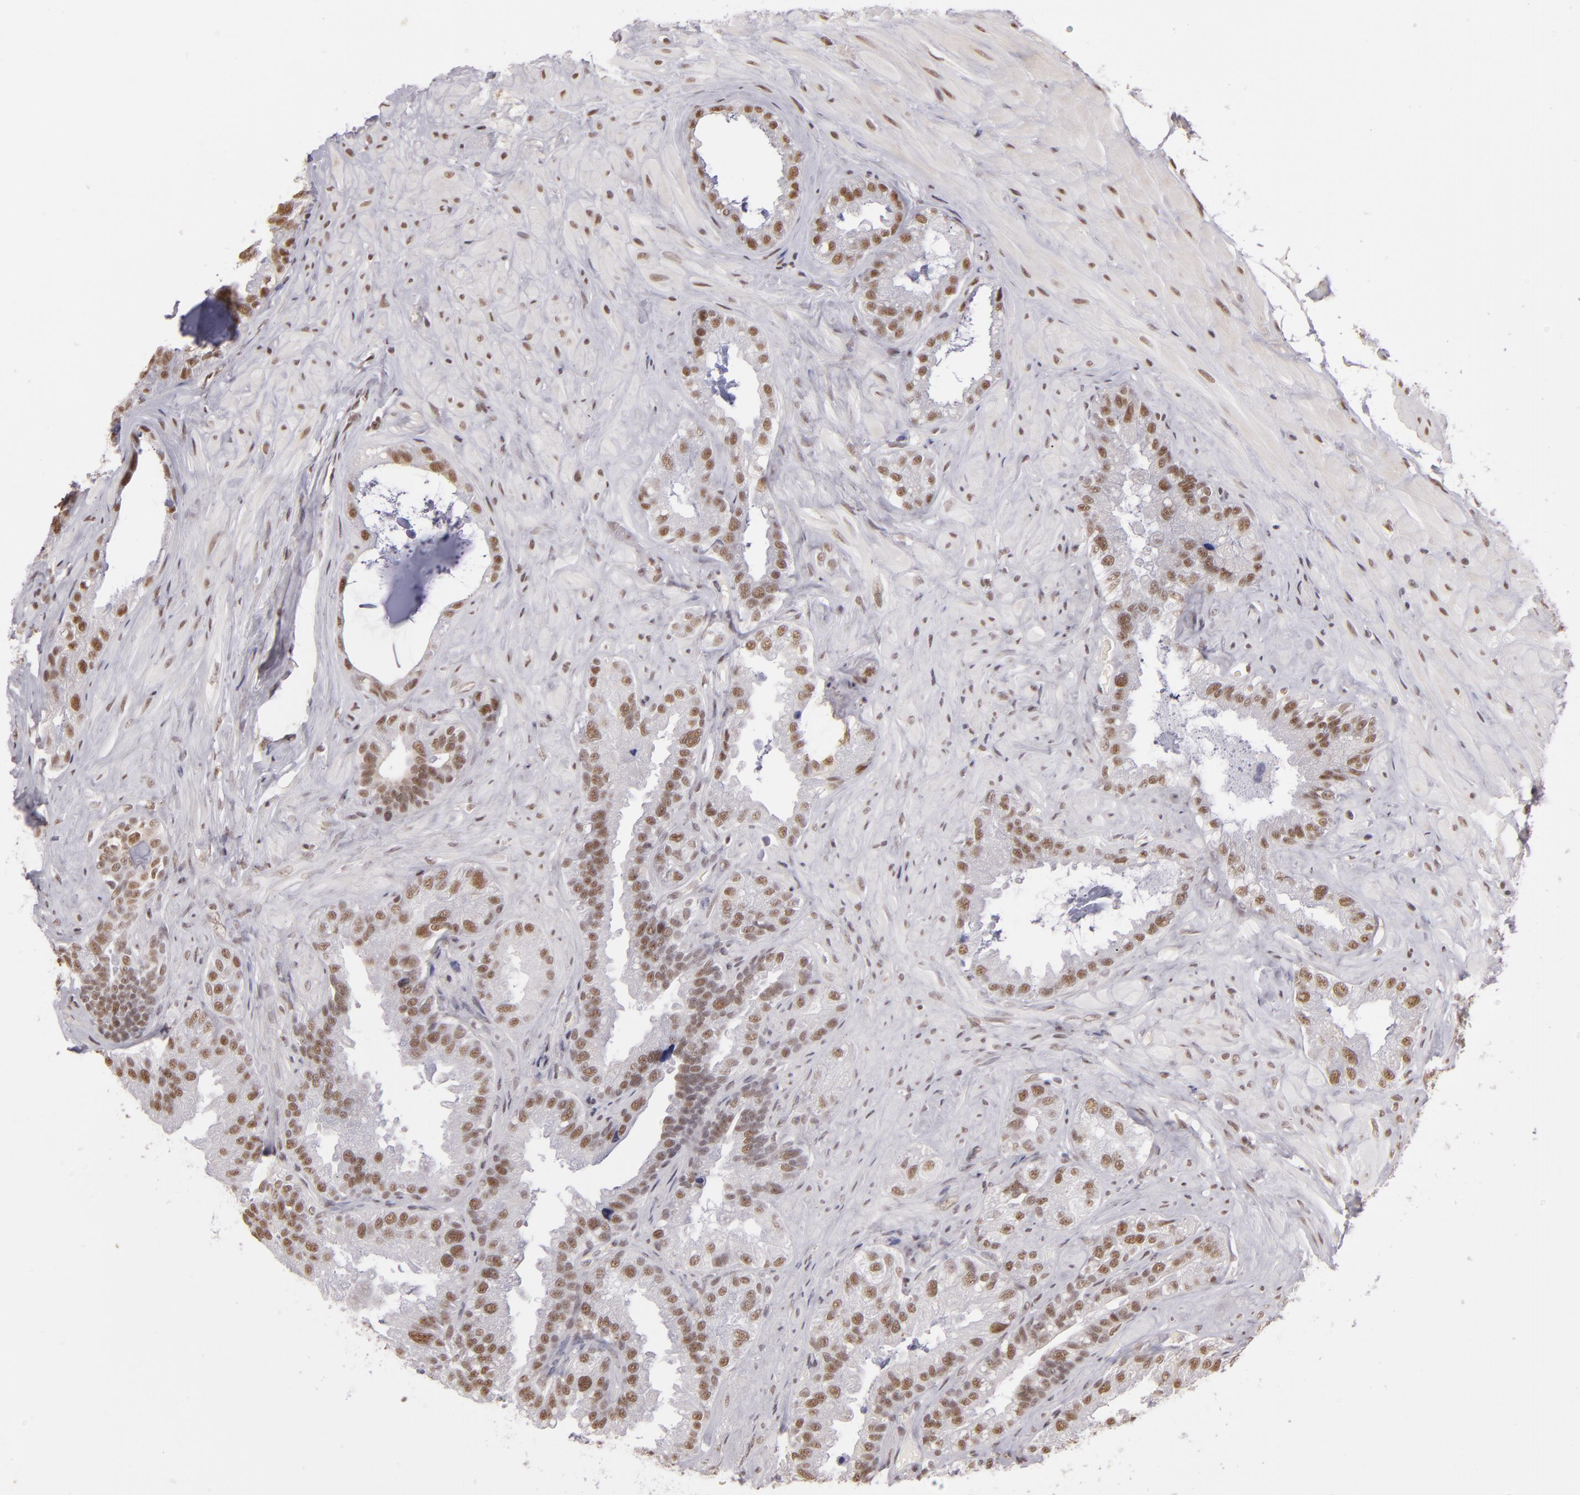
{"staining": {"intensity": "moderate", "quantity": ">75%", "location": "nuclear"}, "tissue": "seminal vesicle", "cell_type": "Glandular cells", "image_type": "normal", "snomed": [{"axis": "morphology", "description": "Normal tissue, NOS"}, {"axis": "topography", "description": "Seminal veicle"}], "caption": "About >75% of glandular cells in normal human seminal vesicle demonstrate moderate nuclear protein expression as visualized by brown immunohistochemical staining.", "gene": "INTS6", "patient": {"sex": "male", "age": 63}}